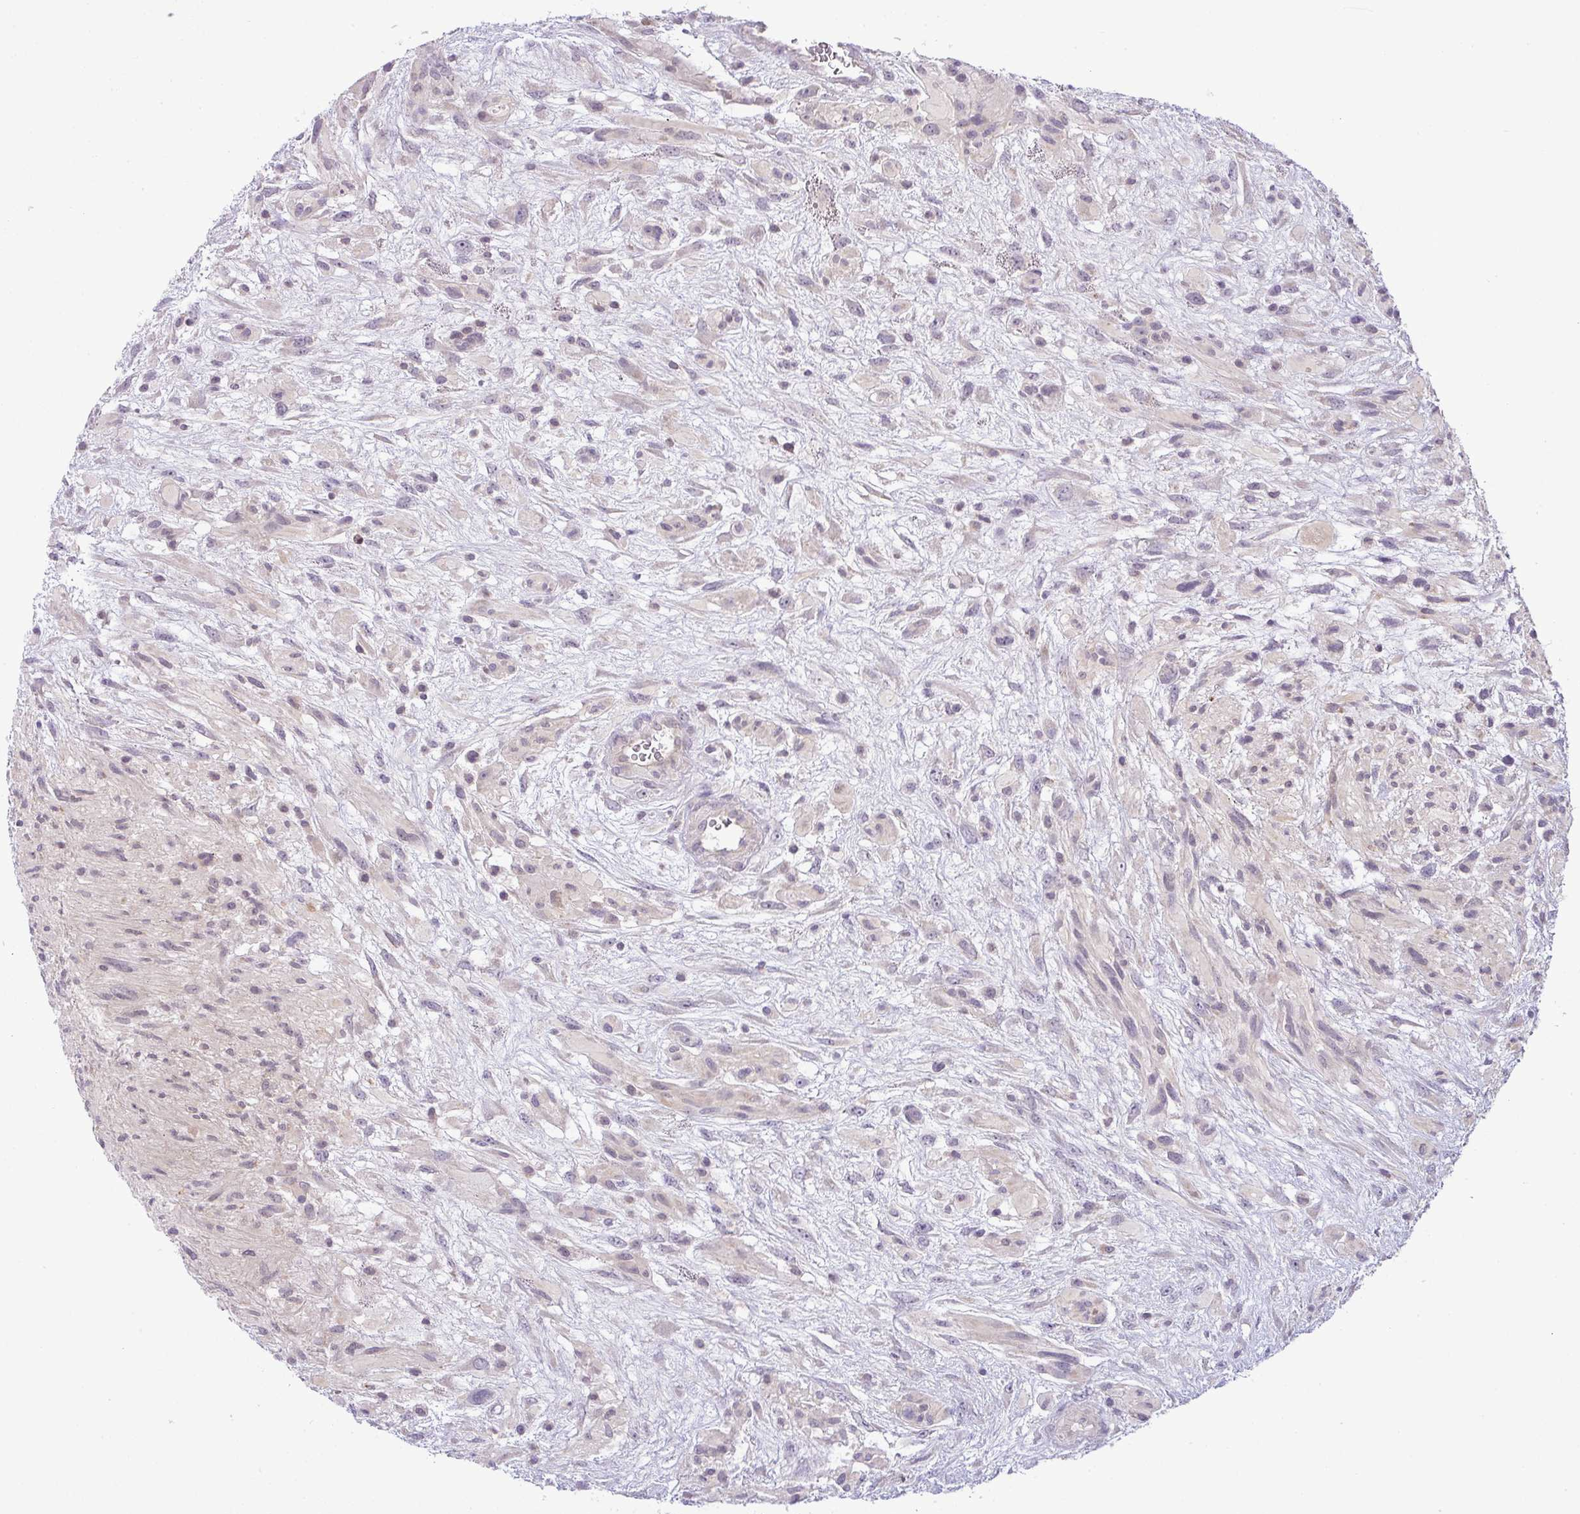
{"staining": {"intensity": "negative", "quantity": "none", "location": "none"}, "tissue": "glioma", "cell_type": "Tumor cells", "image_type": "cancer", "snomed": [{"axis": "morphology", "description": "Glioma, malignant, High grade"}, {"axis": "topography", "description": "Brain"}], "caption": "Immunohistochemical staining of high-grade glioma (malignant) shows no significant positivity in tumor cells.", "gene": "HBEGF", "patient": {"sex": "male", "age": 61}}